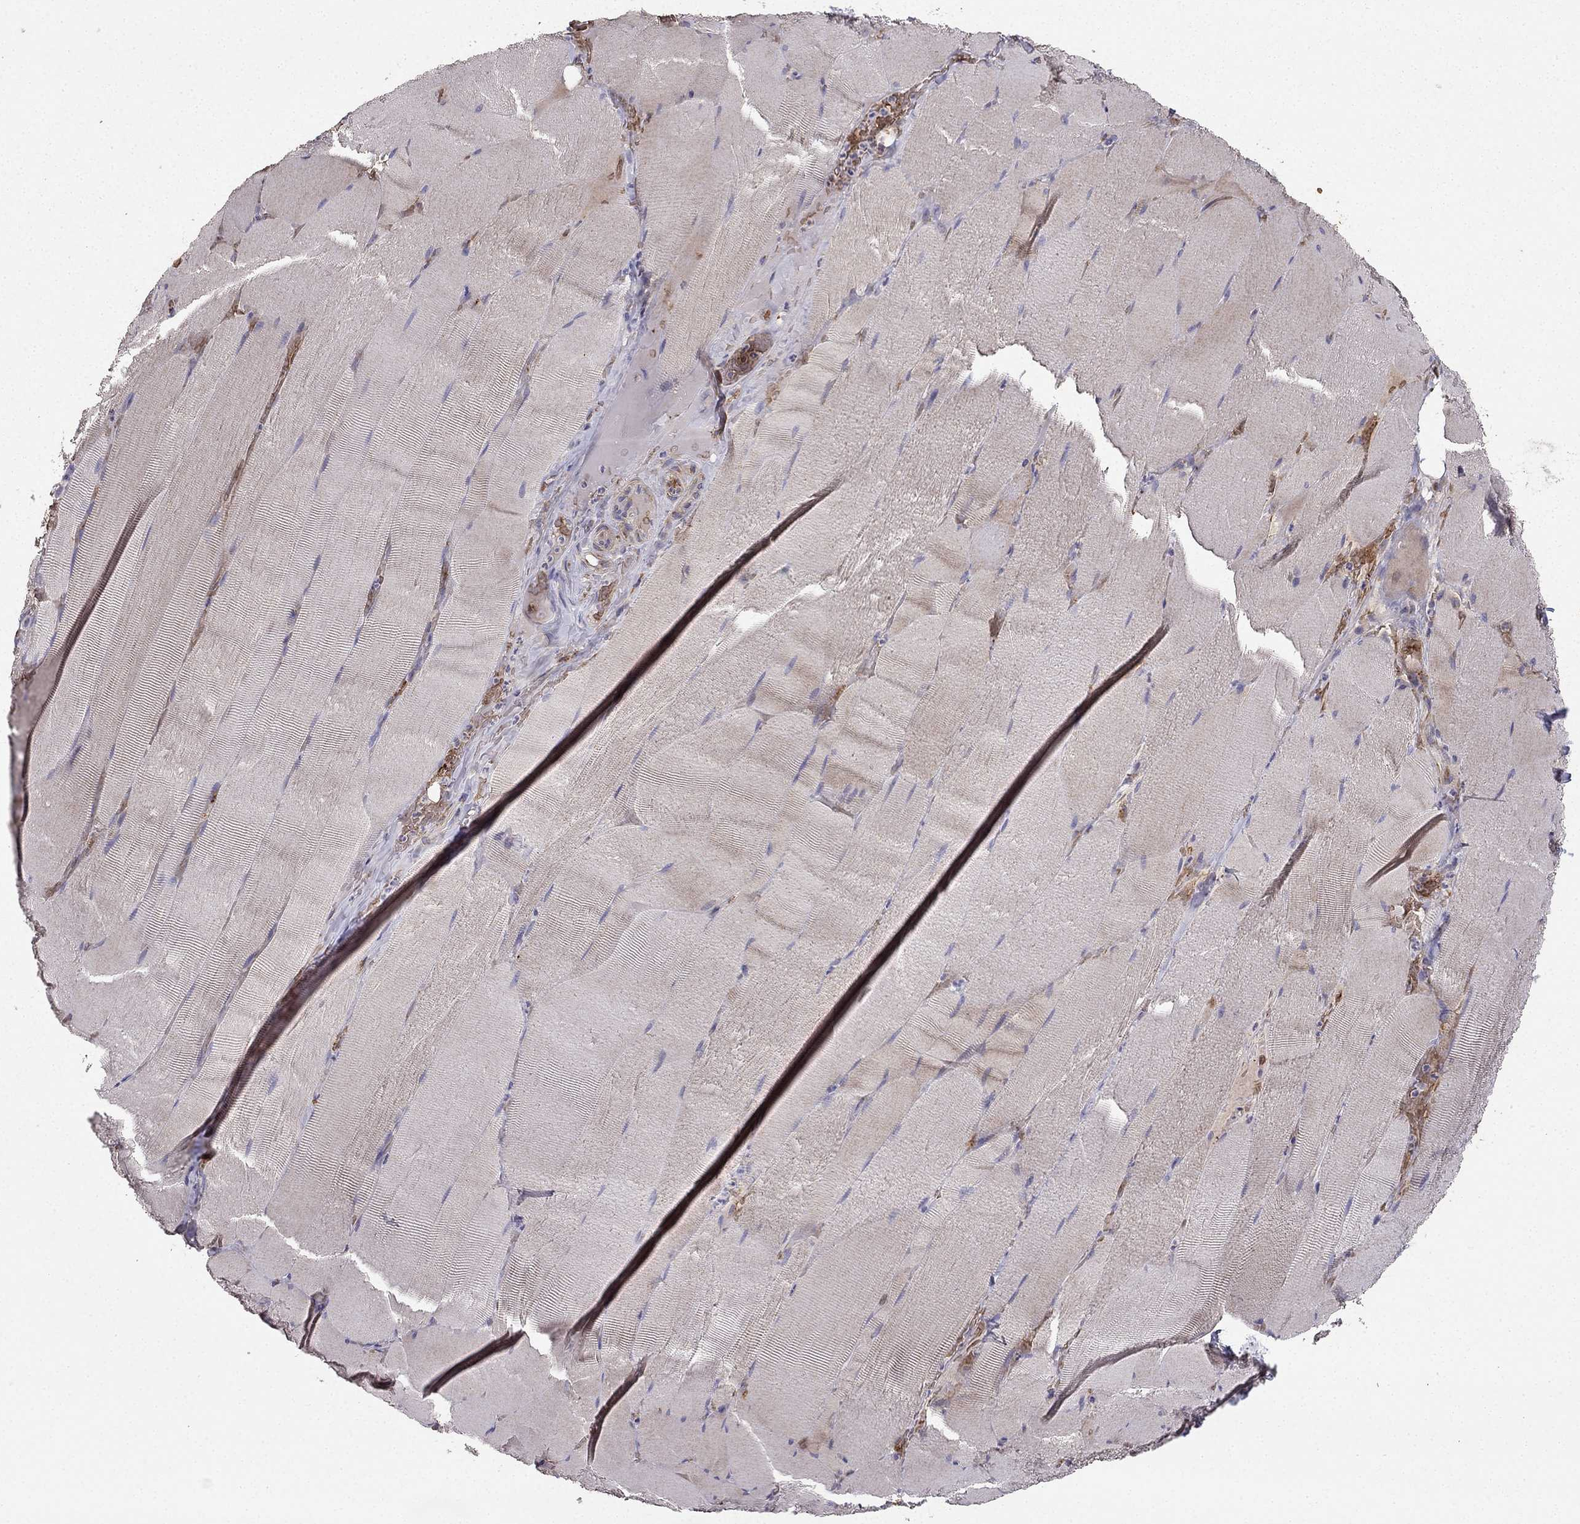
{"staining": {"intensity": "negative", "quantity": "none", "location": "none"}, "tissue": "skeletal muscle", "cell_type": "Myocytes", "image_type": "normal", "snomed": [{"axis": "morphology", "description": "Normal tissue, NOS"}, {"axis": "topography", "description": "Skeletal muscle"}], "caption": "High magnification brightfield microscopy of unremarkable skeletal muscle stained with DAB (brown) and counterstained with hematoxylin (blue): myocytes show no significant expression.", "gene": "B4GALT7", "patient": {"sex": "male", "age": 56}}